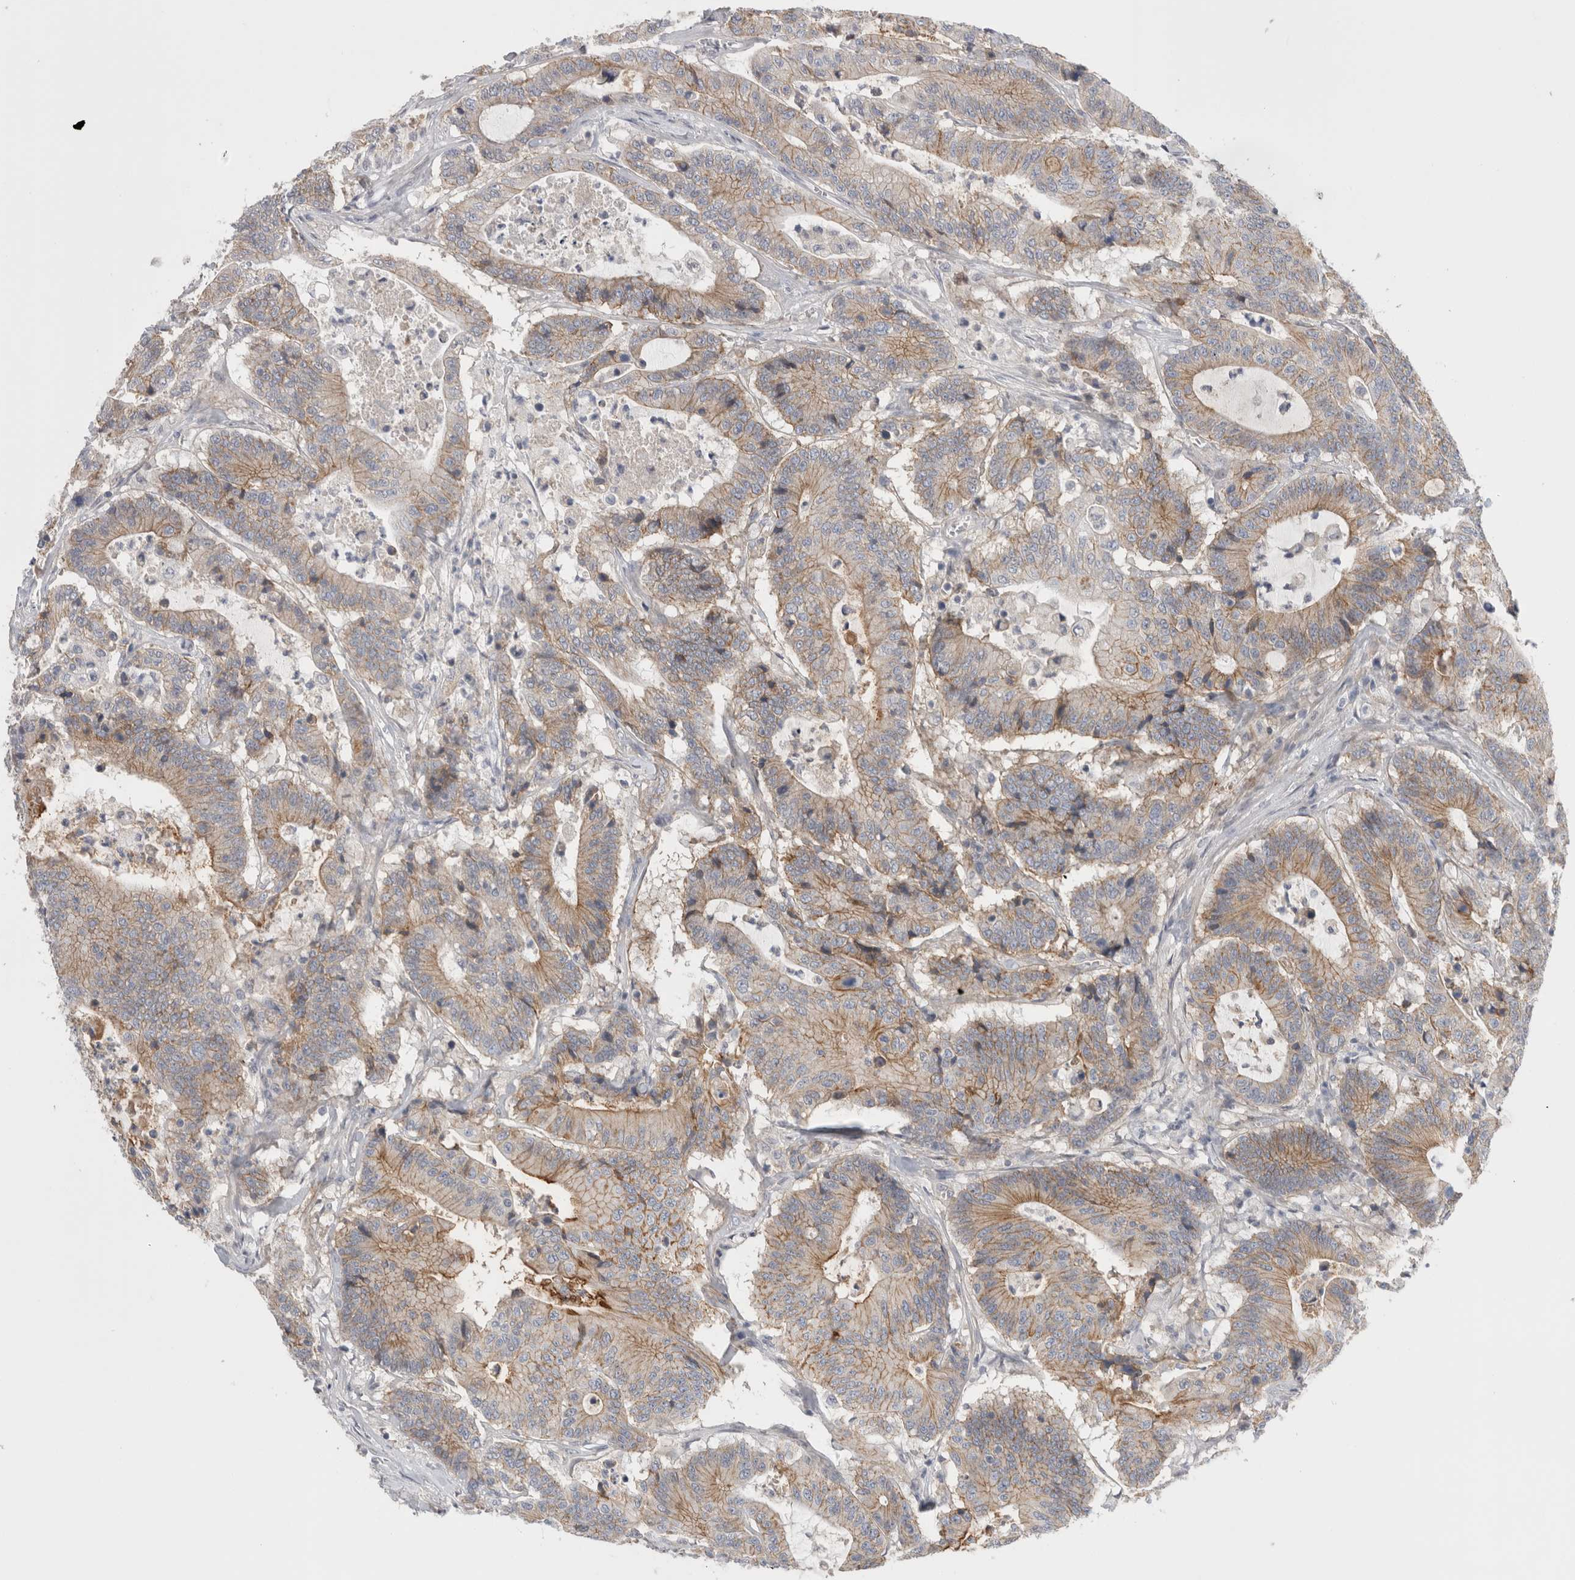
{"staining": {"intensity": "moderate", "quantity": "25%-75%", "location": "cytoplasmic/membranous"}, "tissue": "colorectal cancer", "cell_type": "Tumor cells", "image_type": "cancer", "snomed": [{"axis": "morphology", "description": "Adenocarcinoma, NOS"}, {"axis": "topography", "description": "Colon"}], "caption": "DAB immunohistochemical staining of colorectal cancer reveals moderate cytoplasmic/membranous protein expression in about 25%-75% of tumor cells.", "gene": "VANGL1", "patient": {"sex": "female", "age": 84}}